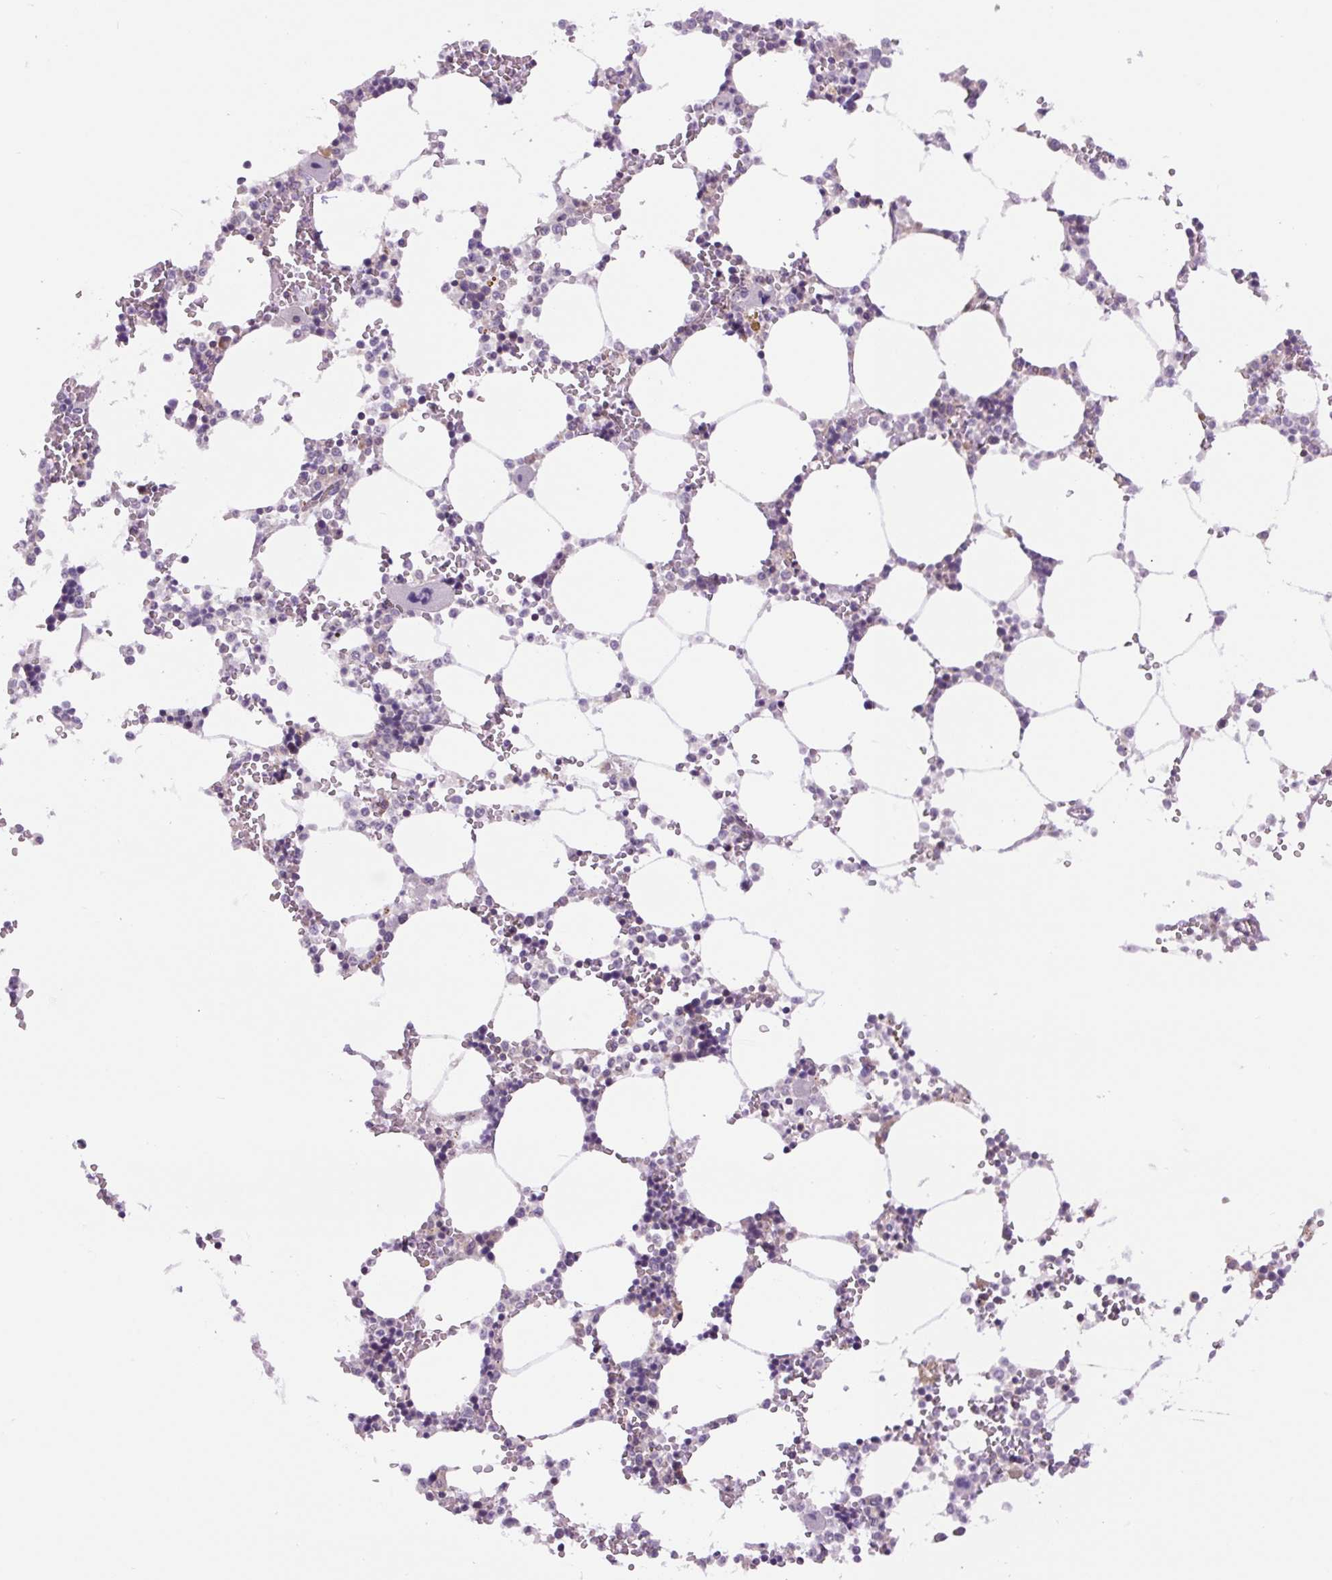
{"staining": {"intensity": "weak", "quantity": "<25%", "location": "cytoplasmic/membranous"}, "tissue": "bone marrow", "cell_type": "Hematopoietic cells", "image_type": "normal", "snomed": [{"axis": "morphology", "description": "Normal tissue, NOS"}, {"axis": "topography", "description": "Bone marrow"}], "caption": "IHC image of normal bone marrow: bone marrow stained with DAB (3,3'-diaminobenzidine) reveals no significant protein expression in hematopoietic cells.", "gene": "MINK1", "patient": {"sex": "male", "age": 64}}